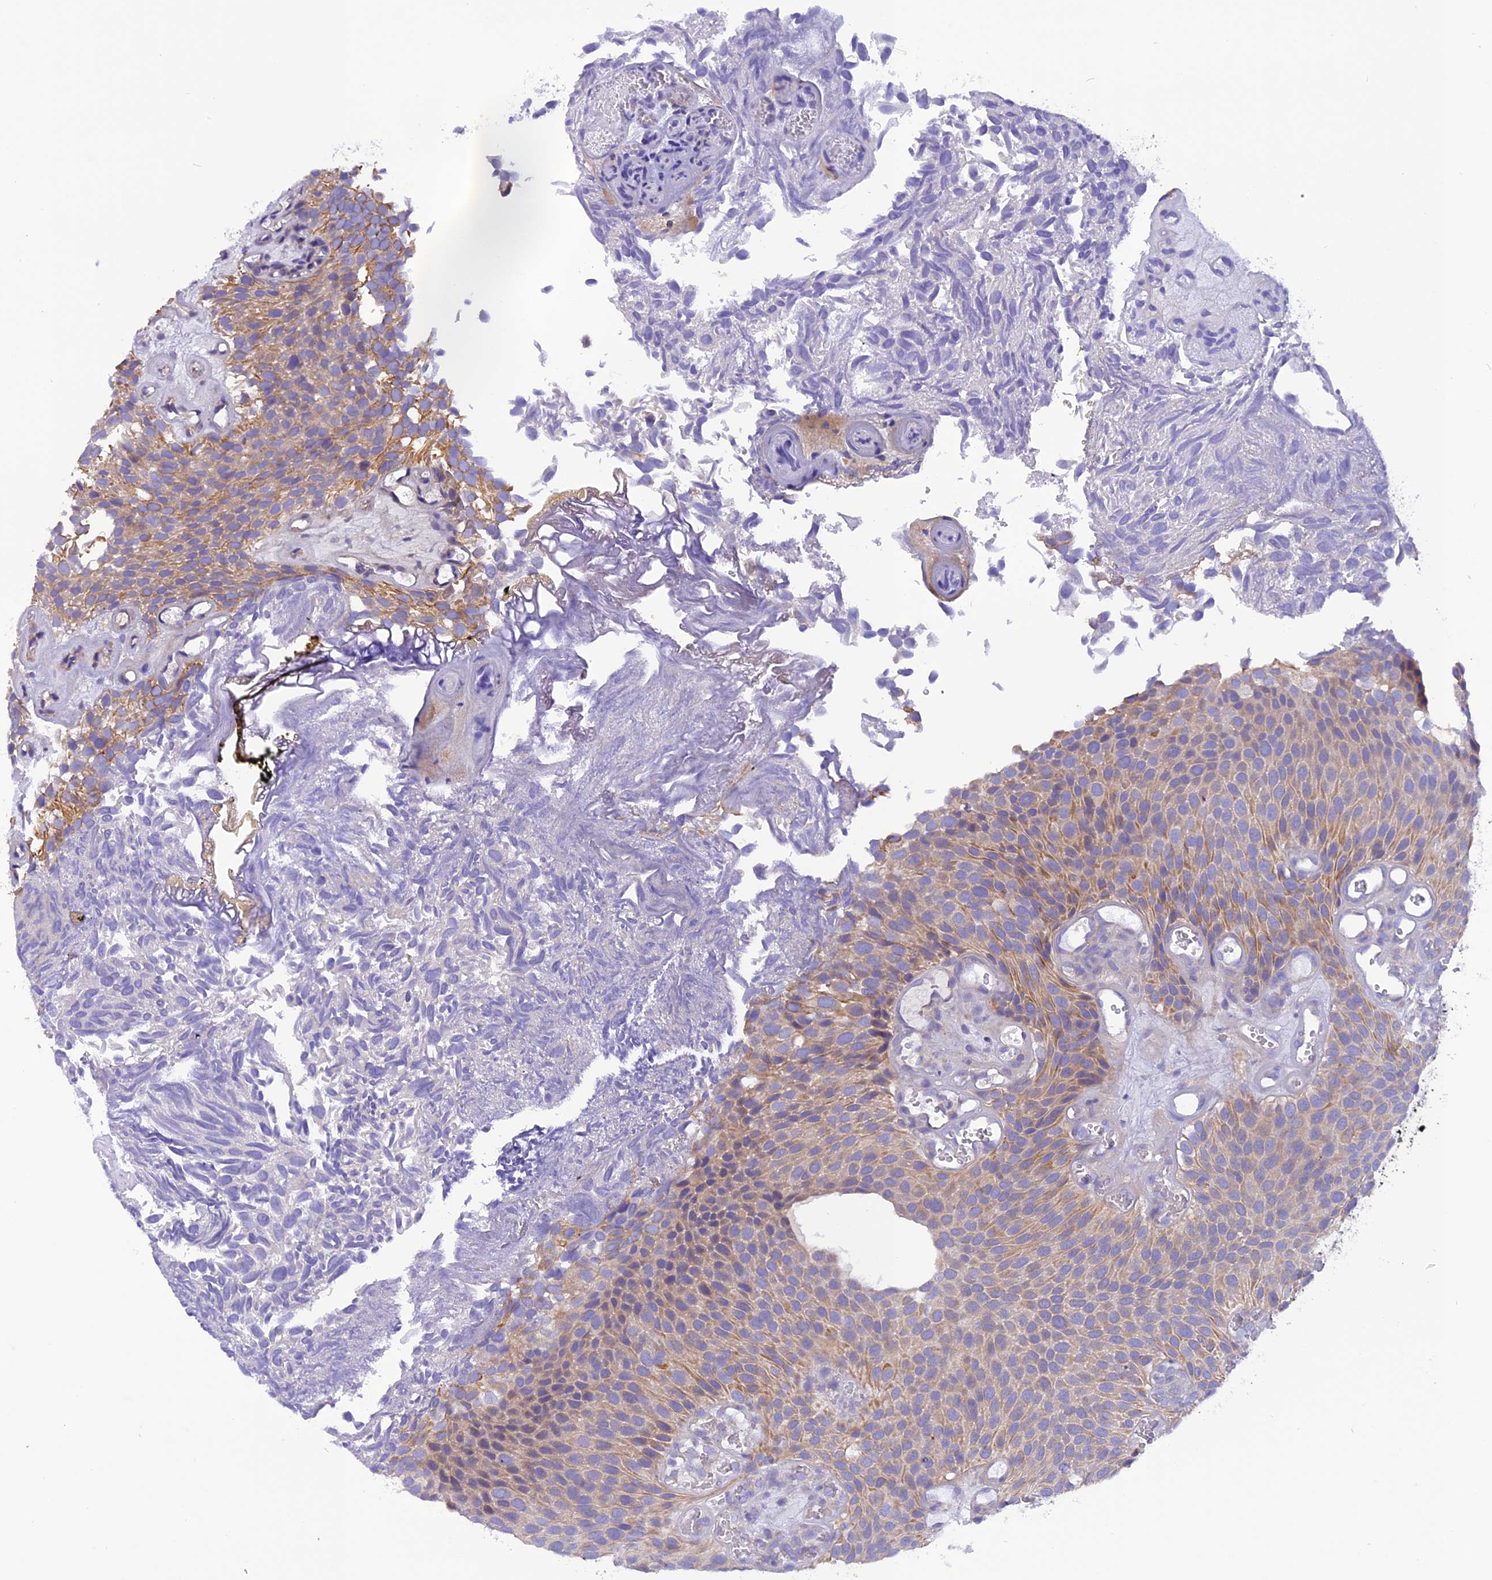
{"staining": {"intensity": "weak", "quantity": "25%-75%", "location": "cytoplasmic/membranous"}, "tissue": "urothelial cancer", "cell_type": "Tumor cells", "image_type": "cancer", "snomed": [{"axis": "morphology", "description": "Urothelial carcinoma, Low grade"}, {"axis": "topography", "description": "Urinary bladder"}], "caption": "Human urothelial carcinoma (low-grade) stained with a protein marker displays weak staining in tumor cells.", "gene": "TRIM3", "patient": {"sex": "male", "age": 89}}